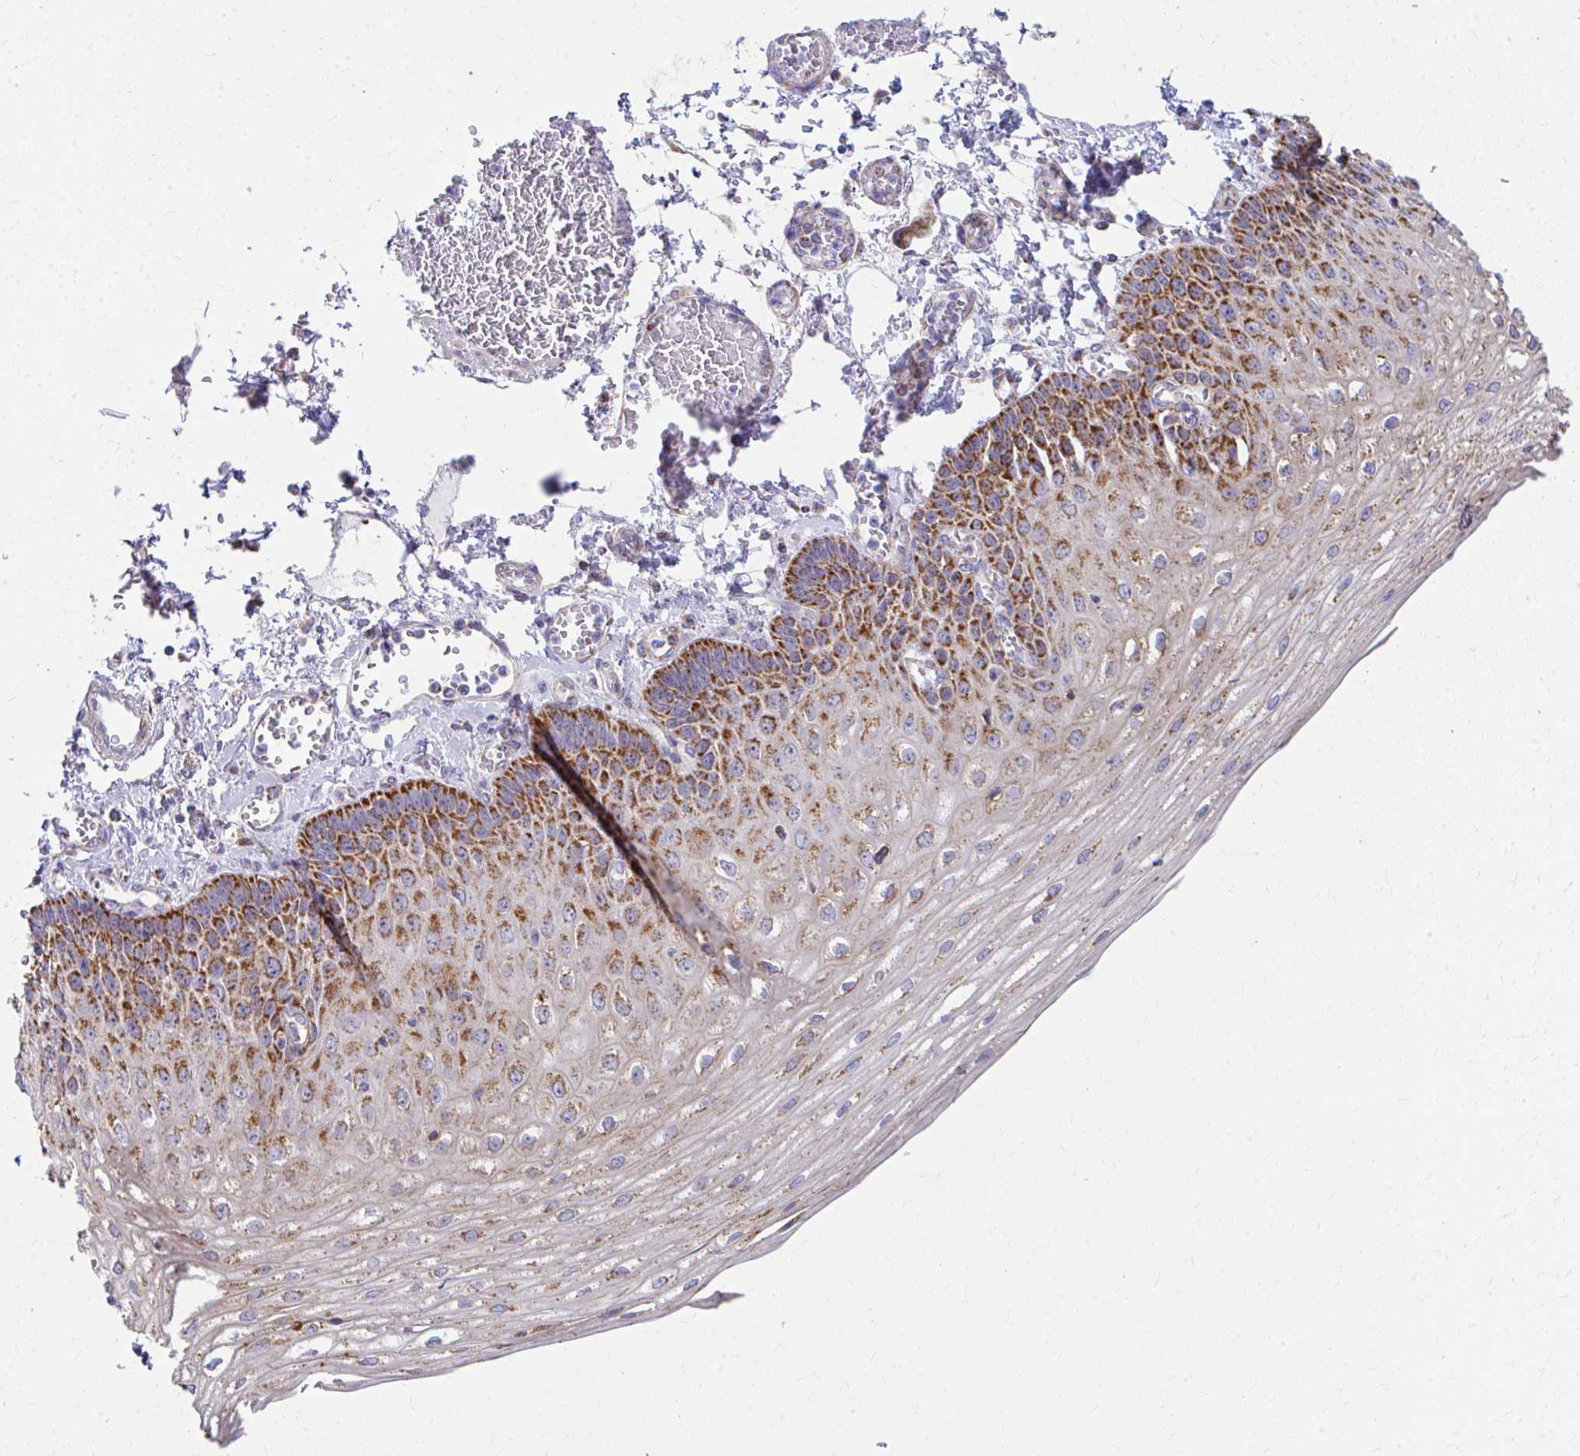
{"staining": {"intensity": "strong", "quantity": ">75%", "location": "cytoplasmic/membranous"}, "tissue": "esophagus", "cell_type": "Squamous epithelial cells", "image_type": "normal", "snomed": [{"axis": "morphology", "description": "Normal tissue, NOS"}, {"axis": "morphology", "description": "Adenocarcinoma, NOS"}, {"axis": "topography", "description": "Esophagus"}], "caption": "Benign esophagus reveals strong cytoplasmic/membranous expression in approximately >75% of squamous epithelial cells, visualized by immunohistochemistry.", "gene": "MRPL19", "patient": {"sex": "male", "age": 81}}